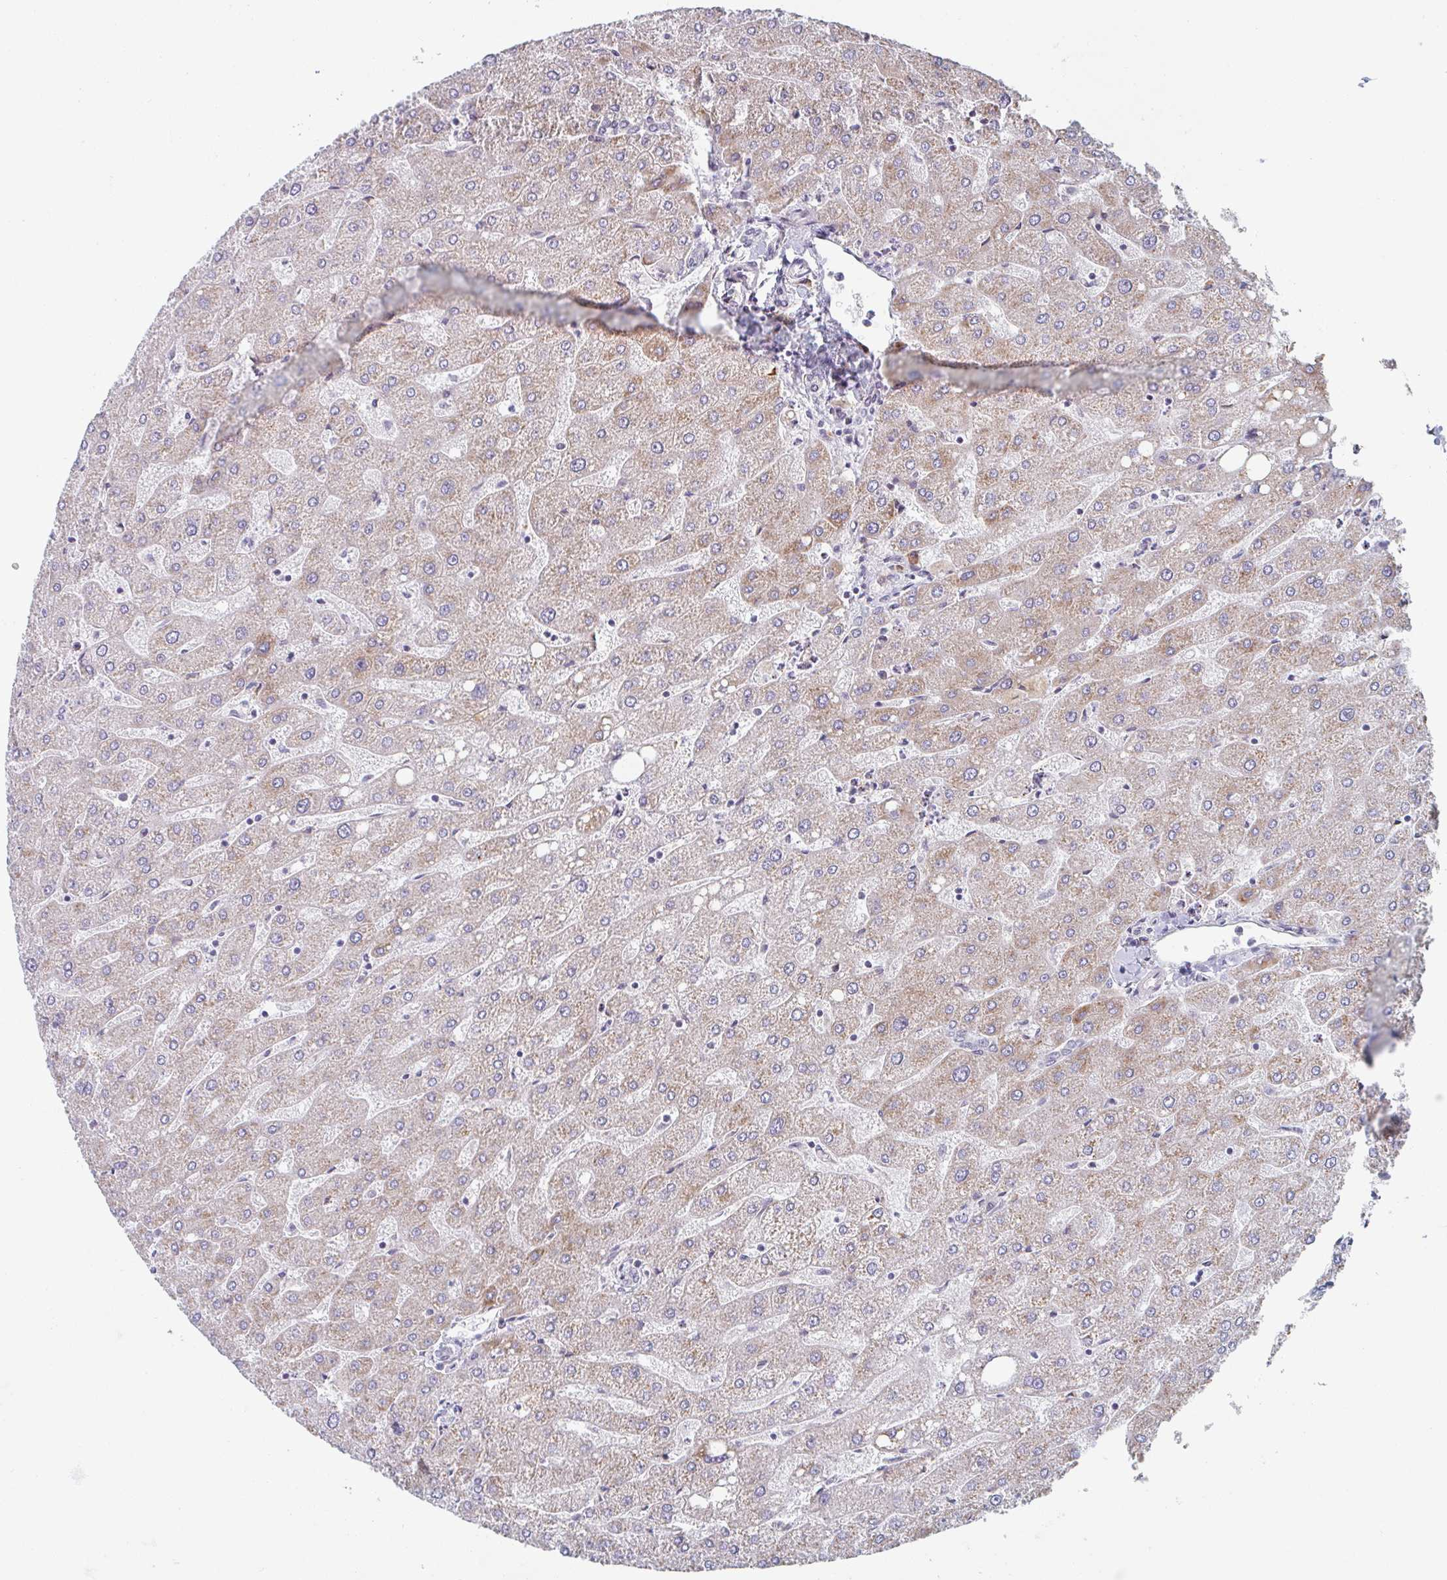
{"staining": {"intensity": "negative", "quantity": "none", "location": "none"}, "tissue": "liver", "cell_type": "Cholangiocytes", "image_type": "normal", "snomed": [{"axis": "morphology", "description": "Normal tissue, NOS"}, {"axis": "topography", "description": "Liver"}], "caption": "Histopathology image shows no significant protein staining in cholangiocytes of benign liver. (Brightfield microscopy of DAB (3,3'-diaminobenzidine) immunohistochemistry at high magnification).", "gene": "TRAPPC10", "patient": {"sex": "male", "age": 67}}